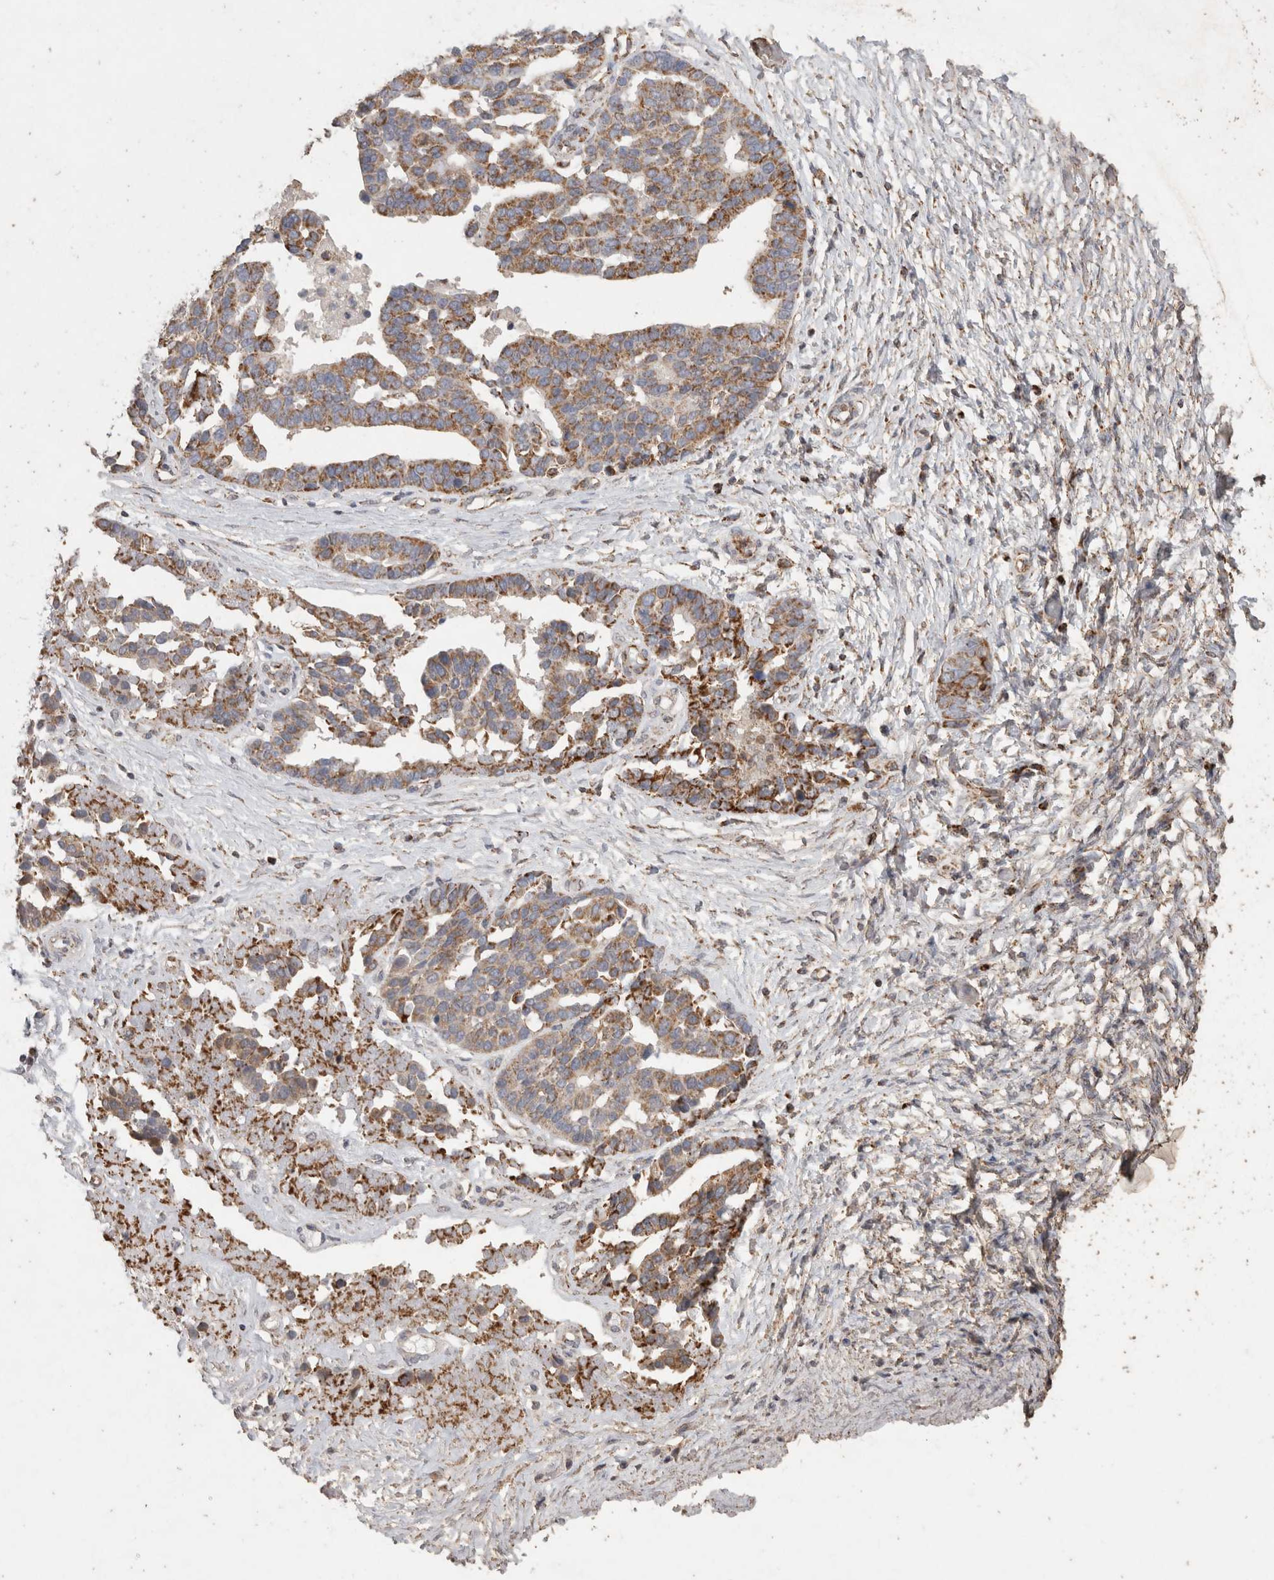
{"staining": {"intensity": "moderate", "quantity": ">75%", "location": "cytoplasmic/membranous"}, "tissue": "ovarian cancer", "cell_type": "Tumor cells", "image_type": "cancer", "snomed": [{"axis": "morphology", "description": "Cystadenocarcinoma, serous, NOS"}, {"axis": "topography", "description": "Ovary"}], "caption": "High-power microscopy captured an IHC micrograph of ovarian cancer (serous cystadenocarcinoma), revealing moderate cytoplasmic/membranous positivity in about >75% of tumor cells.", "gene": "ACADM", "patient": {"sex": "female", "age": 44}}